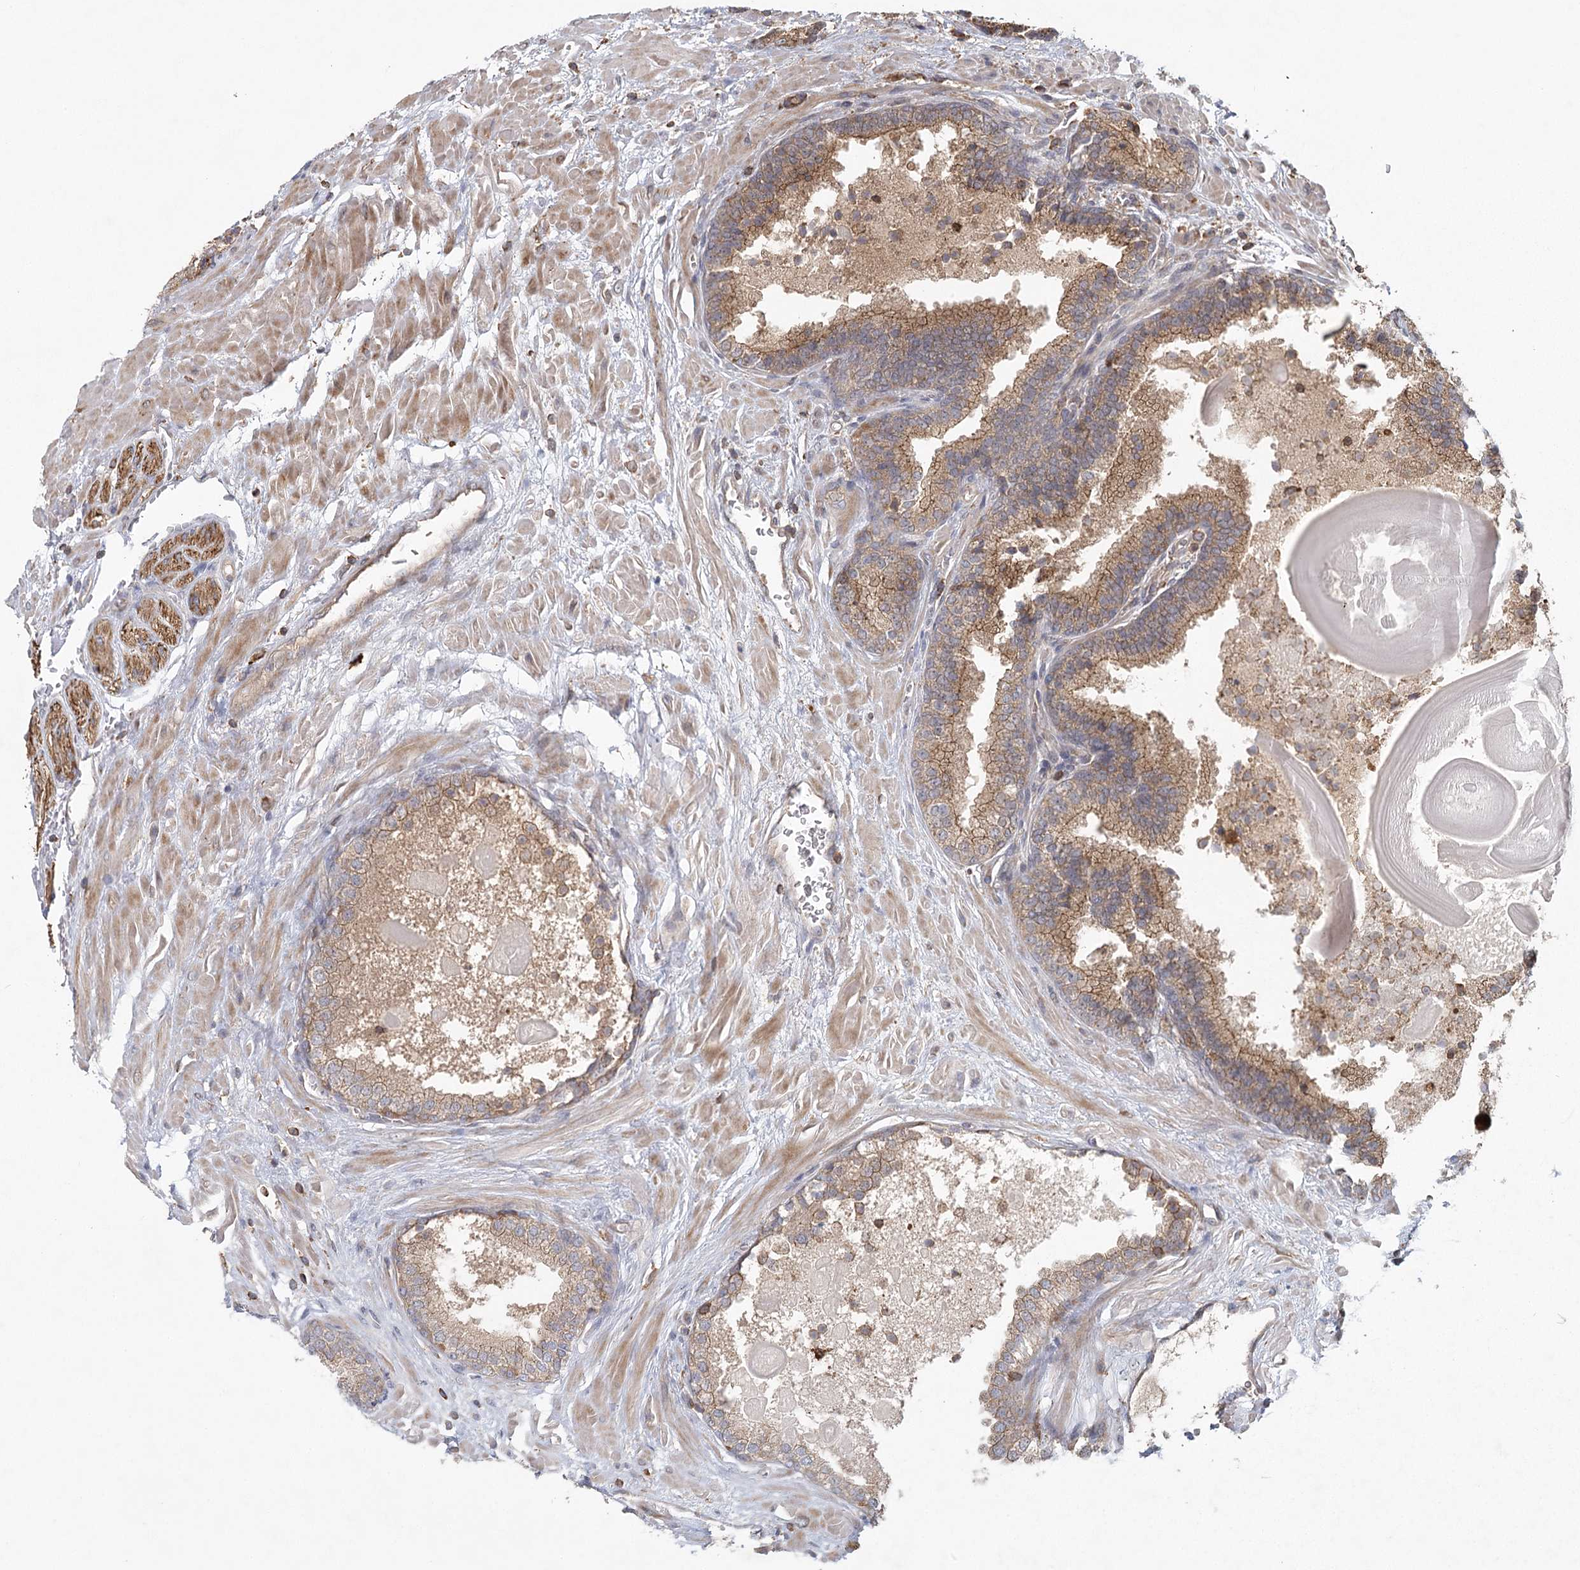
{"staining": {"intensity": "moderate", "quantity": ">75%", "location": "cytoplasmic/membranous"}, "tissue": "prostate cancer", "cell_type": "Tumor cells", "image_type": "cancer", "snomed": [{"axis": "morphology", "description": "Adenocarcinoma, High grade"}, {"axis": "topography", "description": "Prostate"}], "caption": "Protein positivity by IHC demonstrates moderate cytoplasmic/membranous staining in about >75% of tumor cells in prostate cancer.", "gene": "PLEKHA7", "patient": {"sex": "male", "age": 57}}